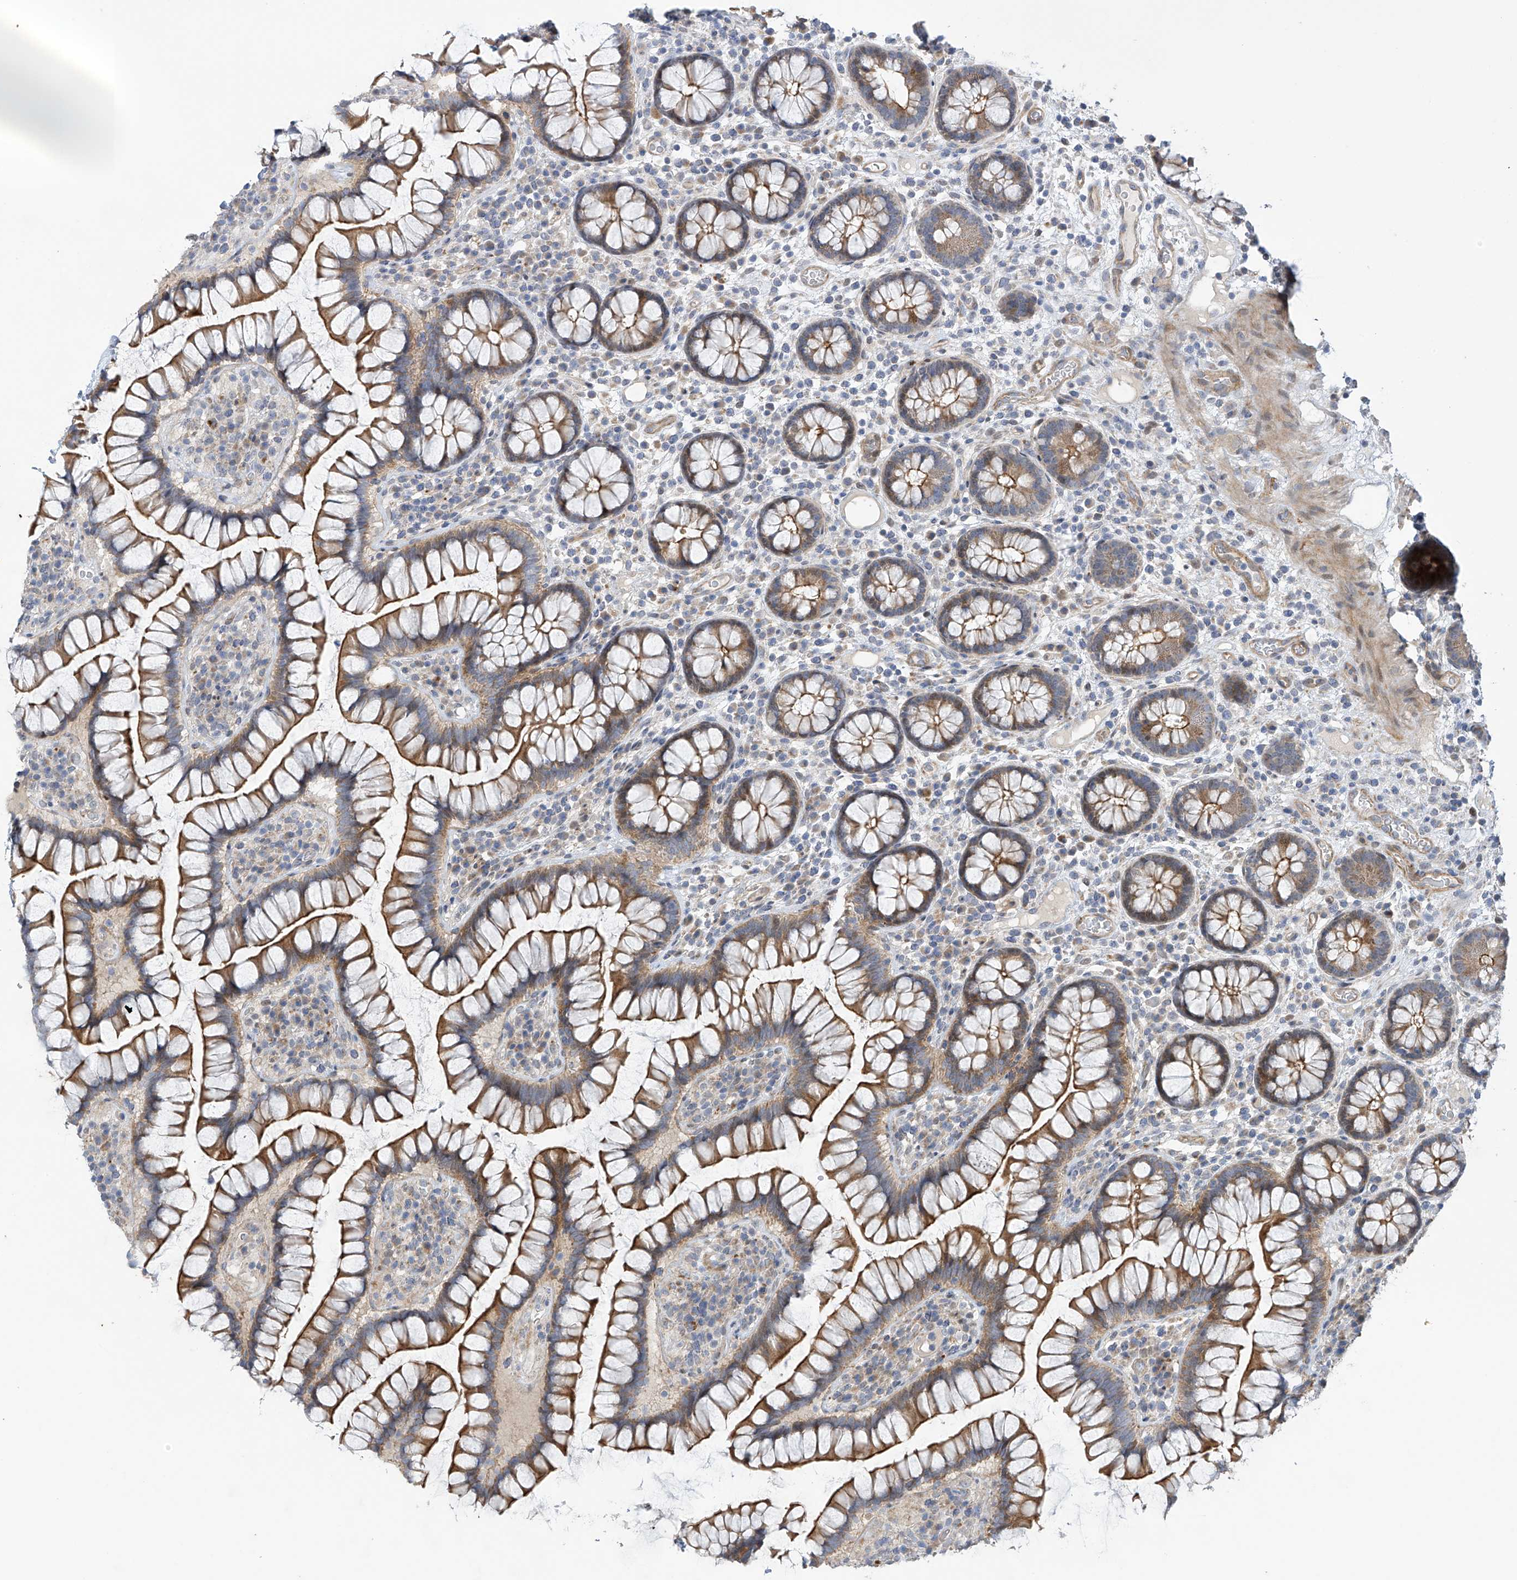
{"staining": {"intensity": "weak", "quantity": ">75%", "location": "cytoplasmic/membranous"}, "tissue": "colon", "cell_type": "Endothelial cells", "image_type": "normal", "snomed": [{"axis": "morphology", "description": "Normal tissue, NOS"}, {"axis": "topography", "description": "Colon"}], "caption": "A brown stain highlights weak cytoplasmic/membranous staining of a protein in endothelial cells of unremarkable colon. (Stains: DAB in brown, nuclei in blue, Microscopy: brightfield microscopy at high magnification).", "gene": "ZNF641", "patient": {"sex": "female", "age": 79}}